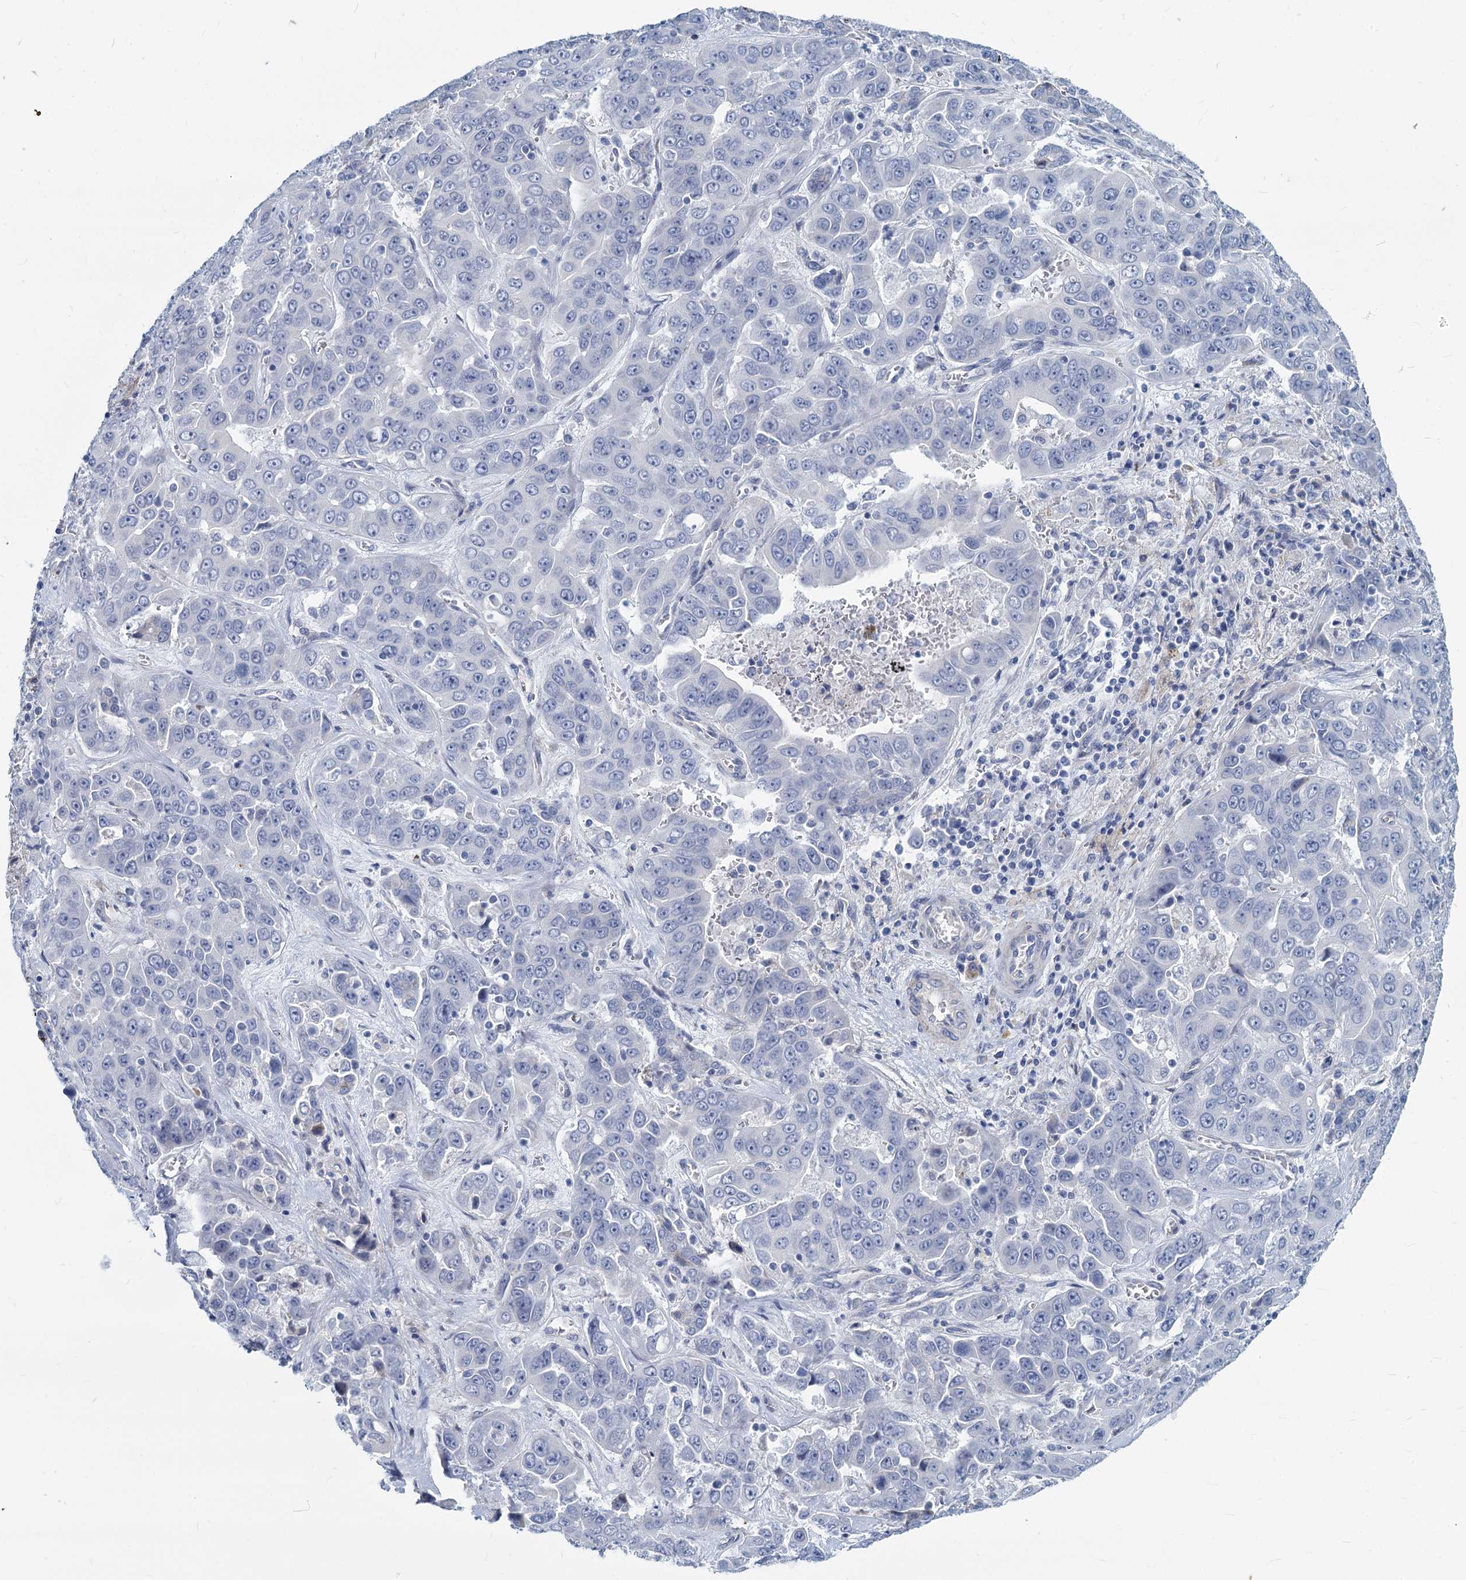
{"staining": {"intensity": "negative", "quantity": "none", "location": "none"}, "tissue": "liver cancer", "cell_type": "Tumor cells", "image_type": "cancer", "snomed": [{"axis": "morphology", "description": "Cholangiocarcinoma"}, {"axis": "topography", "description": "Liver"}], "caption": "Protein analysis of liver cancer demonstrates no significant expression in tumor cells.", "gene": "GSTM3", "patient": {"sex": "female", "age": 52}}